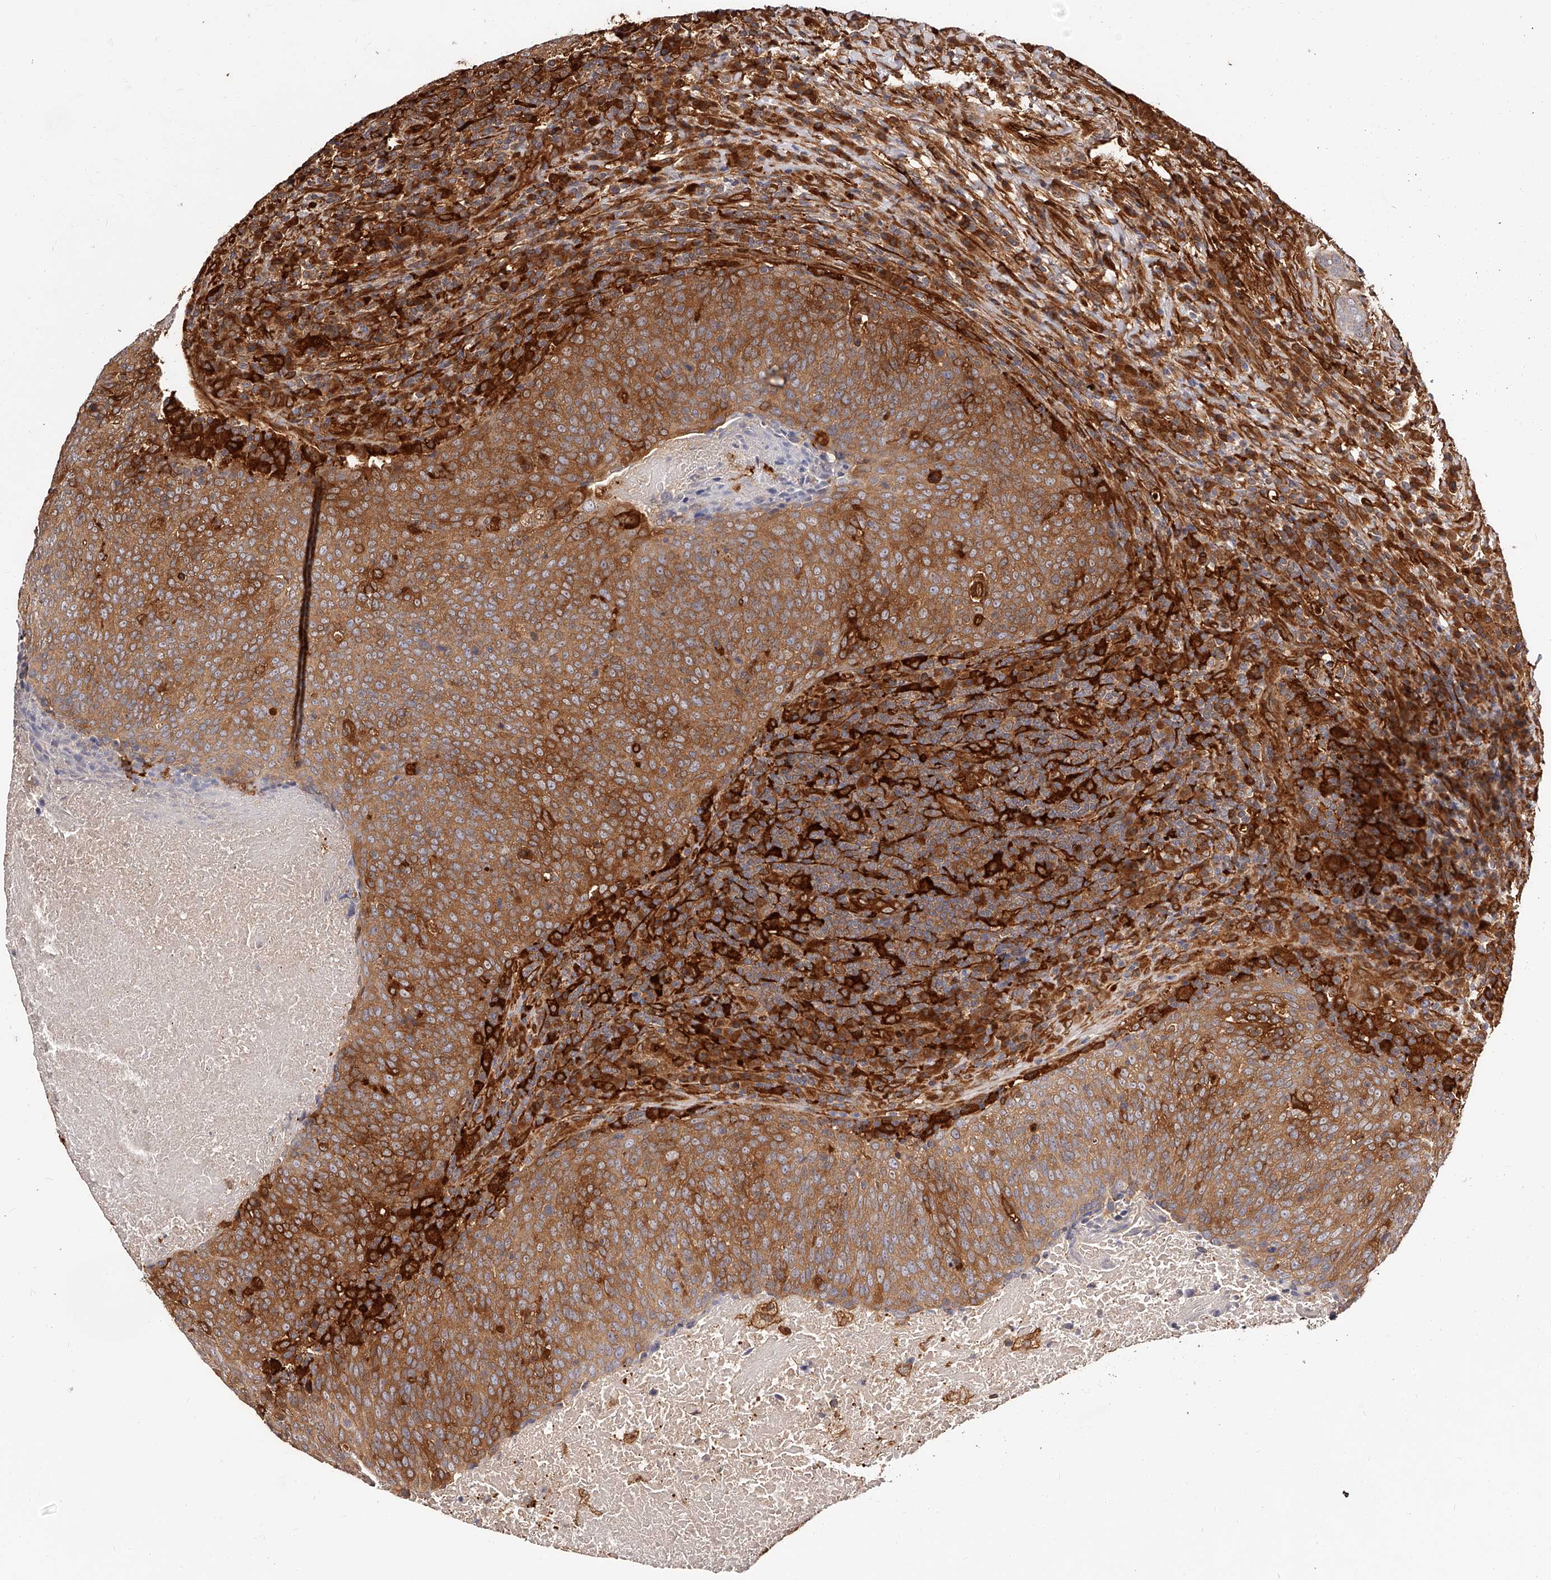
{"staining": {"intensity": "strong", "quantity": ">75%", "location": "cytoplasmic/membranous"}, "tissue": "head and neck cancer", "cell_type": "Tumor cells", "image_type": "cancer", "snomed": [{"axis": "morphology", "description": "Squamous cell carcinoma, NOS"}, {"axis": "morphology", "description": "Squamous cell carcinoma, metastatic, NOS"}, {"axis": "topography", "description": "Lymph node"}, {"axis": "topography", "description": "Head-Neck"}], "caption": "Head and neck cancer stained with a protein marker shows strong staining in tumor cells.", "gene": "LAP3", "patient": {"sex": "male", "age": 62}}